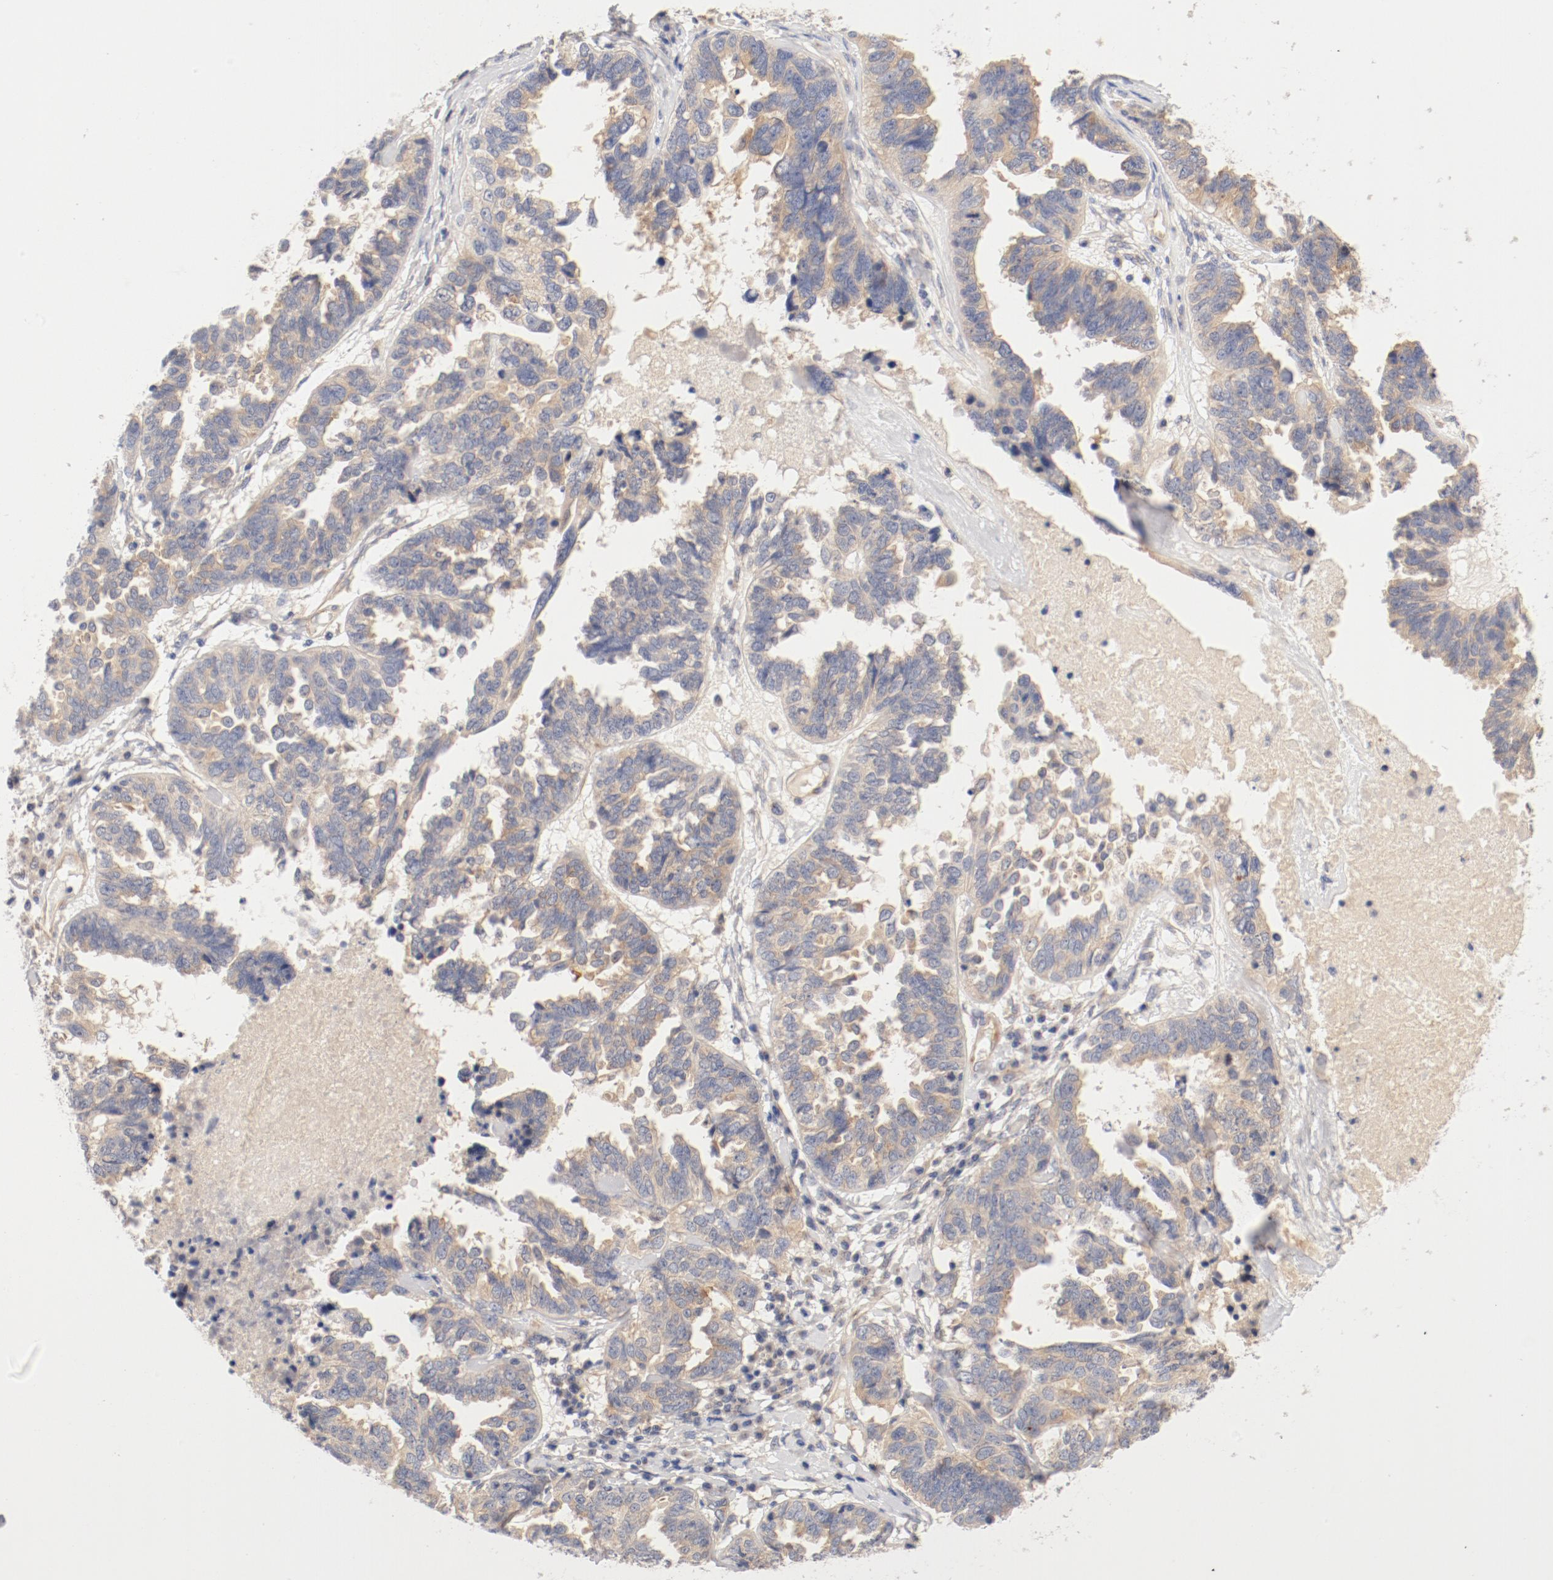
{"staining": {"intensity": "moderate", "quantity": ">75%", "location": "cytoplasmic/membranous"}, "tissue": "ovarian cancer", "cell_type": "Tumor cells", "image_type": "cancer", "snomed": [{"axis": "morphology", "description": "Cystadenocarcinoma, serous, NOS"}, {"axis": "topography", "description": "Ovary"}], "caption": "Ovarian cancer (serous cystadenocarcinoma) stained with a brown dye displays moderate cytoplasmic/membranous positive positivity in about >75% of tumor cells.", "gene": "DYNC1H1", "patient": {"sex": "female", "age": 82}}